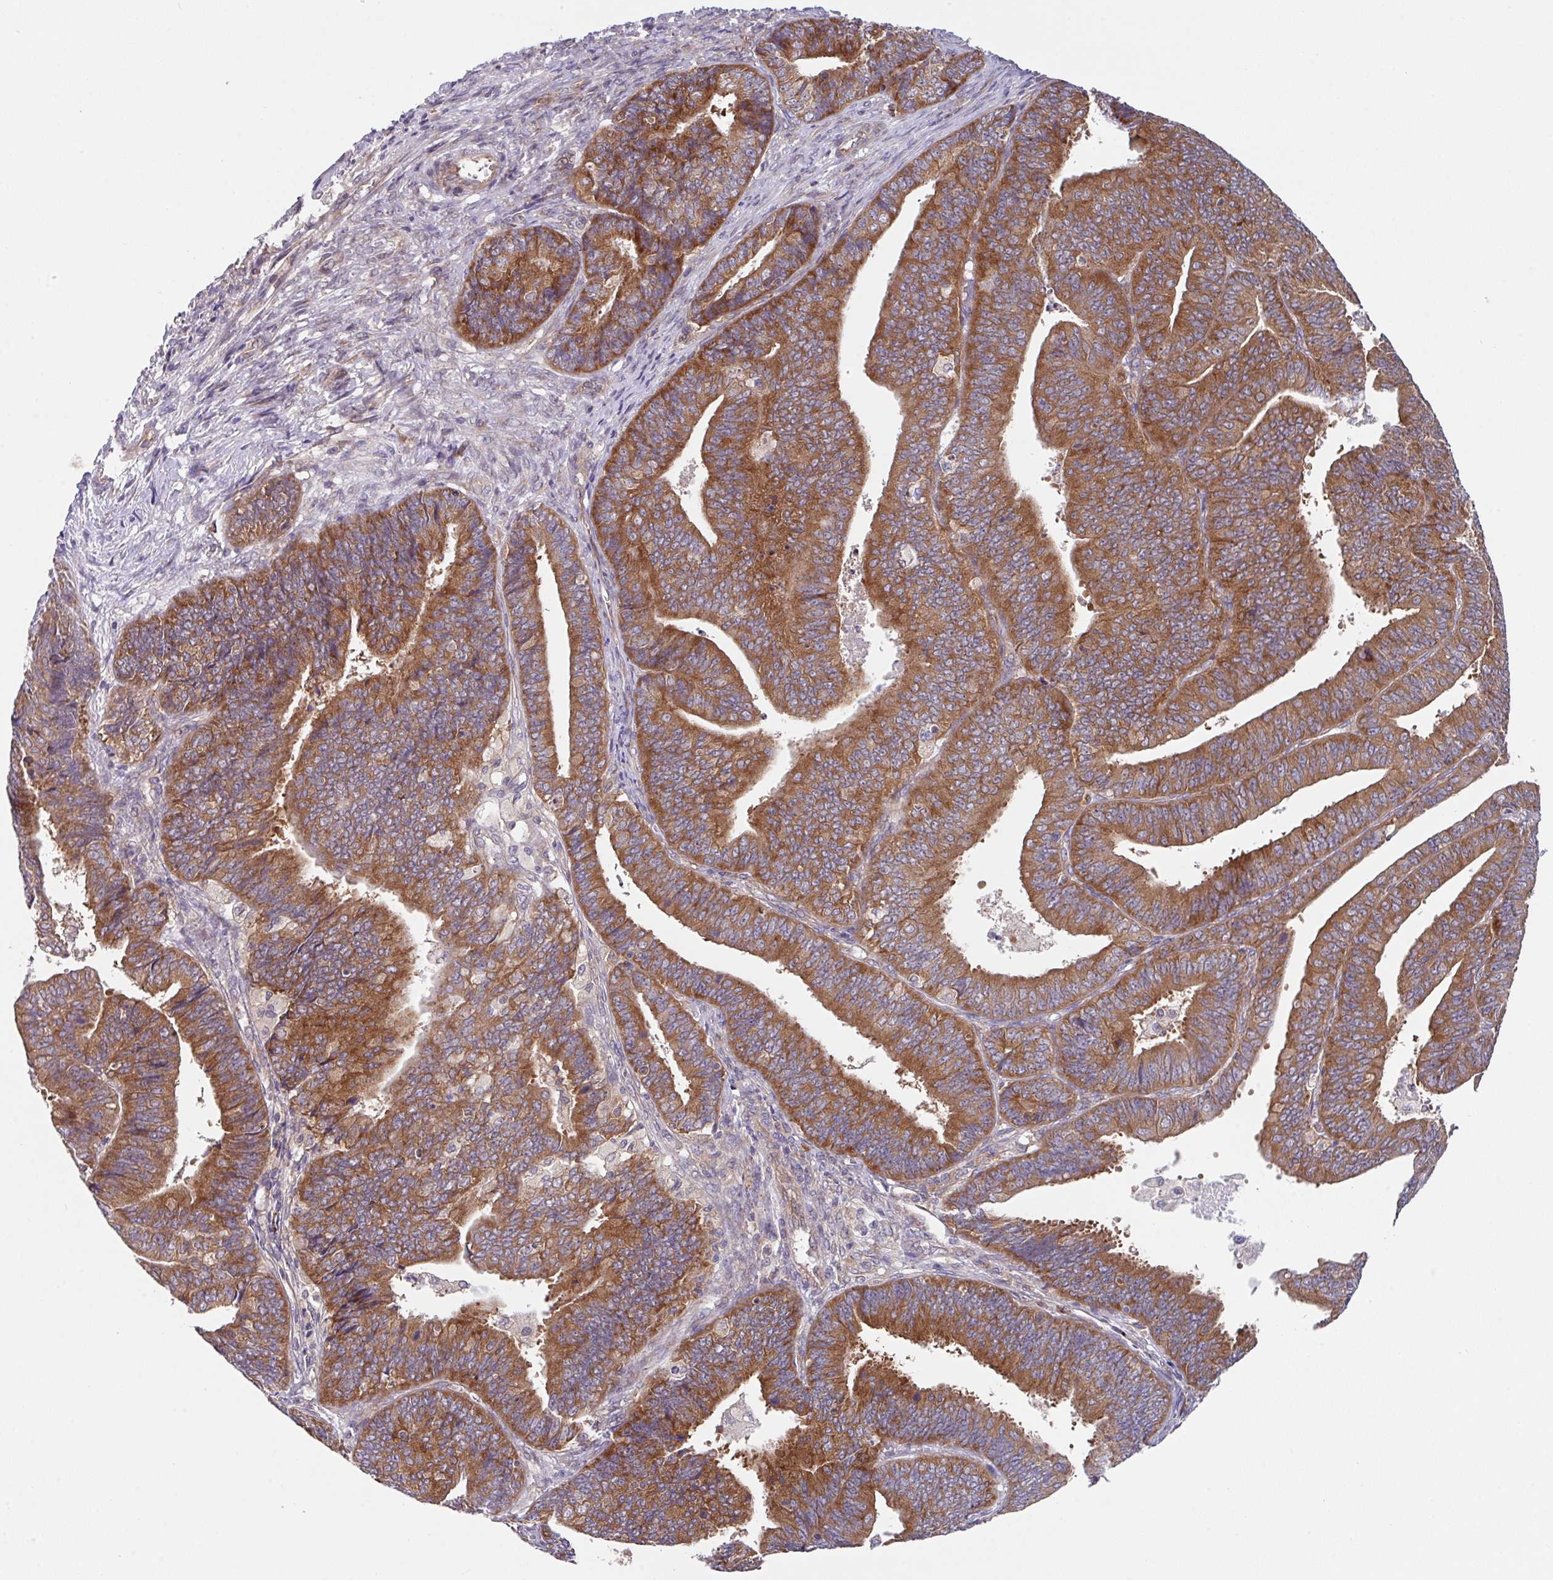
{"staining": {"intensity": "strong", "quantity": ">75%", "location": "cytoplasmic/membranous"}, "tissue": "endometrial cancer", "cell_type": "Tumor cells", "image_type": "cancer", "snomed": [{"axis": "morphology", "description": "Adenocarcinoma, NOS"}, {"axis": "topography", "description": "Endometrium"}], "caption": "This is an image of immunohistochemistry staining of endometrial cancer, which shows strong staining in the cytoplasmic/membranous of tumor cells.", "gene": "EIF4B", "patient": {"sex": "female", "age": 73}}